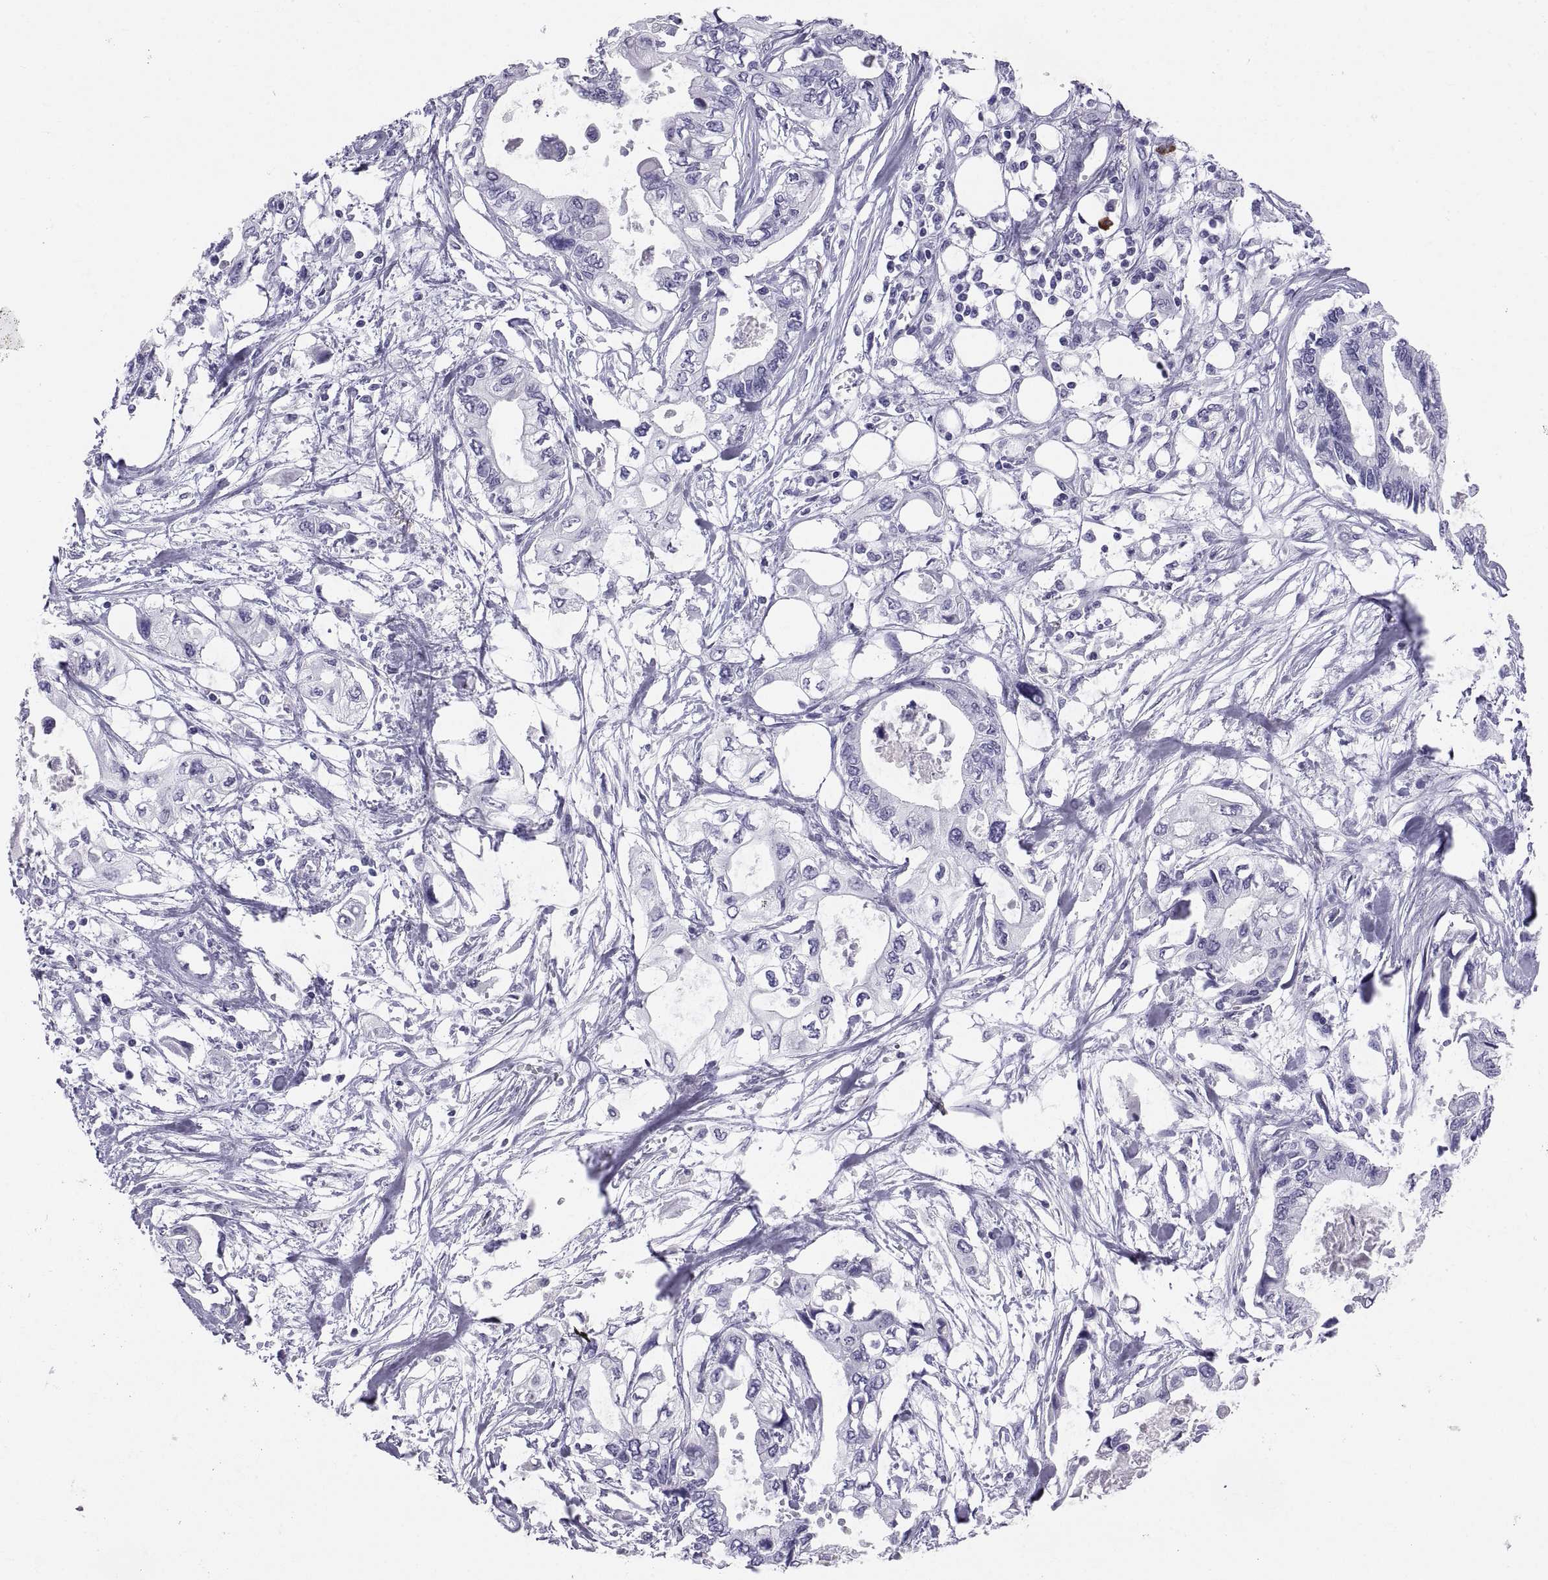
{"staining": {"intensity": "negative", "quantity": "none", "location": "none"}, "tissue": "pancreatic cancer", "cell_type": "Tumor cells", "image_type": "cancer", "snomed": [{"axis": "morphology", "description": "Adenocarcinoma, NOS"}, {"axis": "topography", "description": "Pancreas"}], "caption": "Histopathology image shows no protein staining in tumor cells of adenocarcinoma (pancreatic) tissue.", "gene": "CT47A10", "patient": {"sex": "female", "age": 63}}